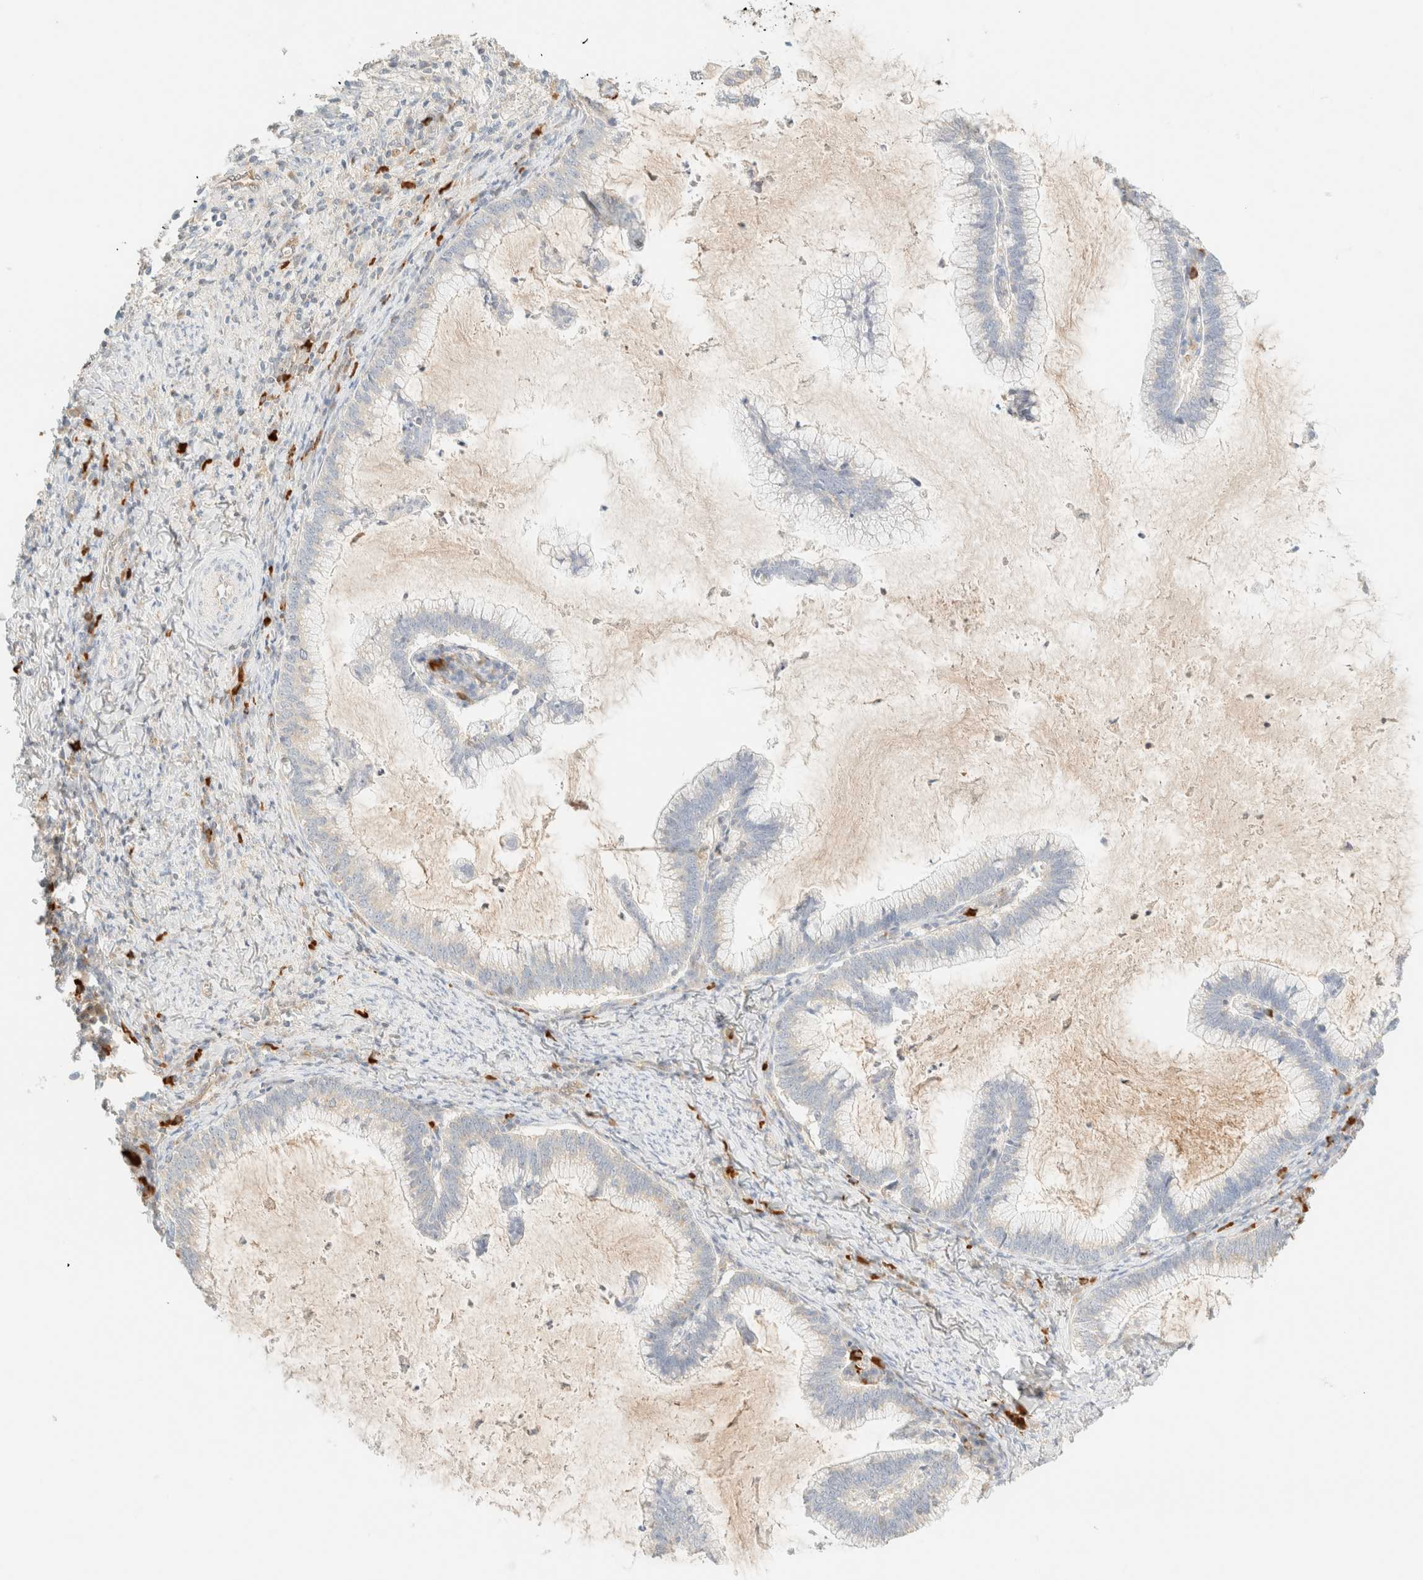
{"staining": {"intensity": "negative", "quantity": "none", "location": "none"}, "tissue": "cervical cancer", "cell_type": "Tumor cells", "image_type": "cancer", "snomed": [{"axis": "morphology", "description": "Adenocarcinoma, NOS"}, {"axis": "topography", "description": "Cervix"}], "caption": "Tumor cells are negative for protein expression in human cervical cancer.", "gene": "FHOD1", "patient": {"sex": "female", "age": 36}}